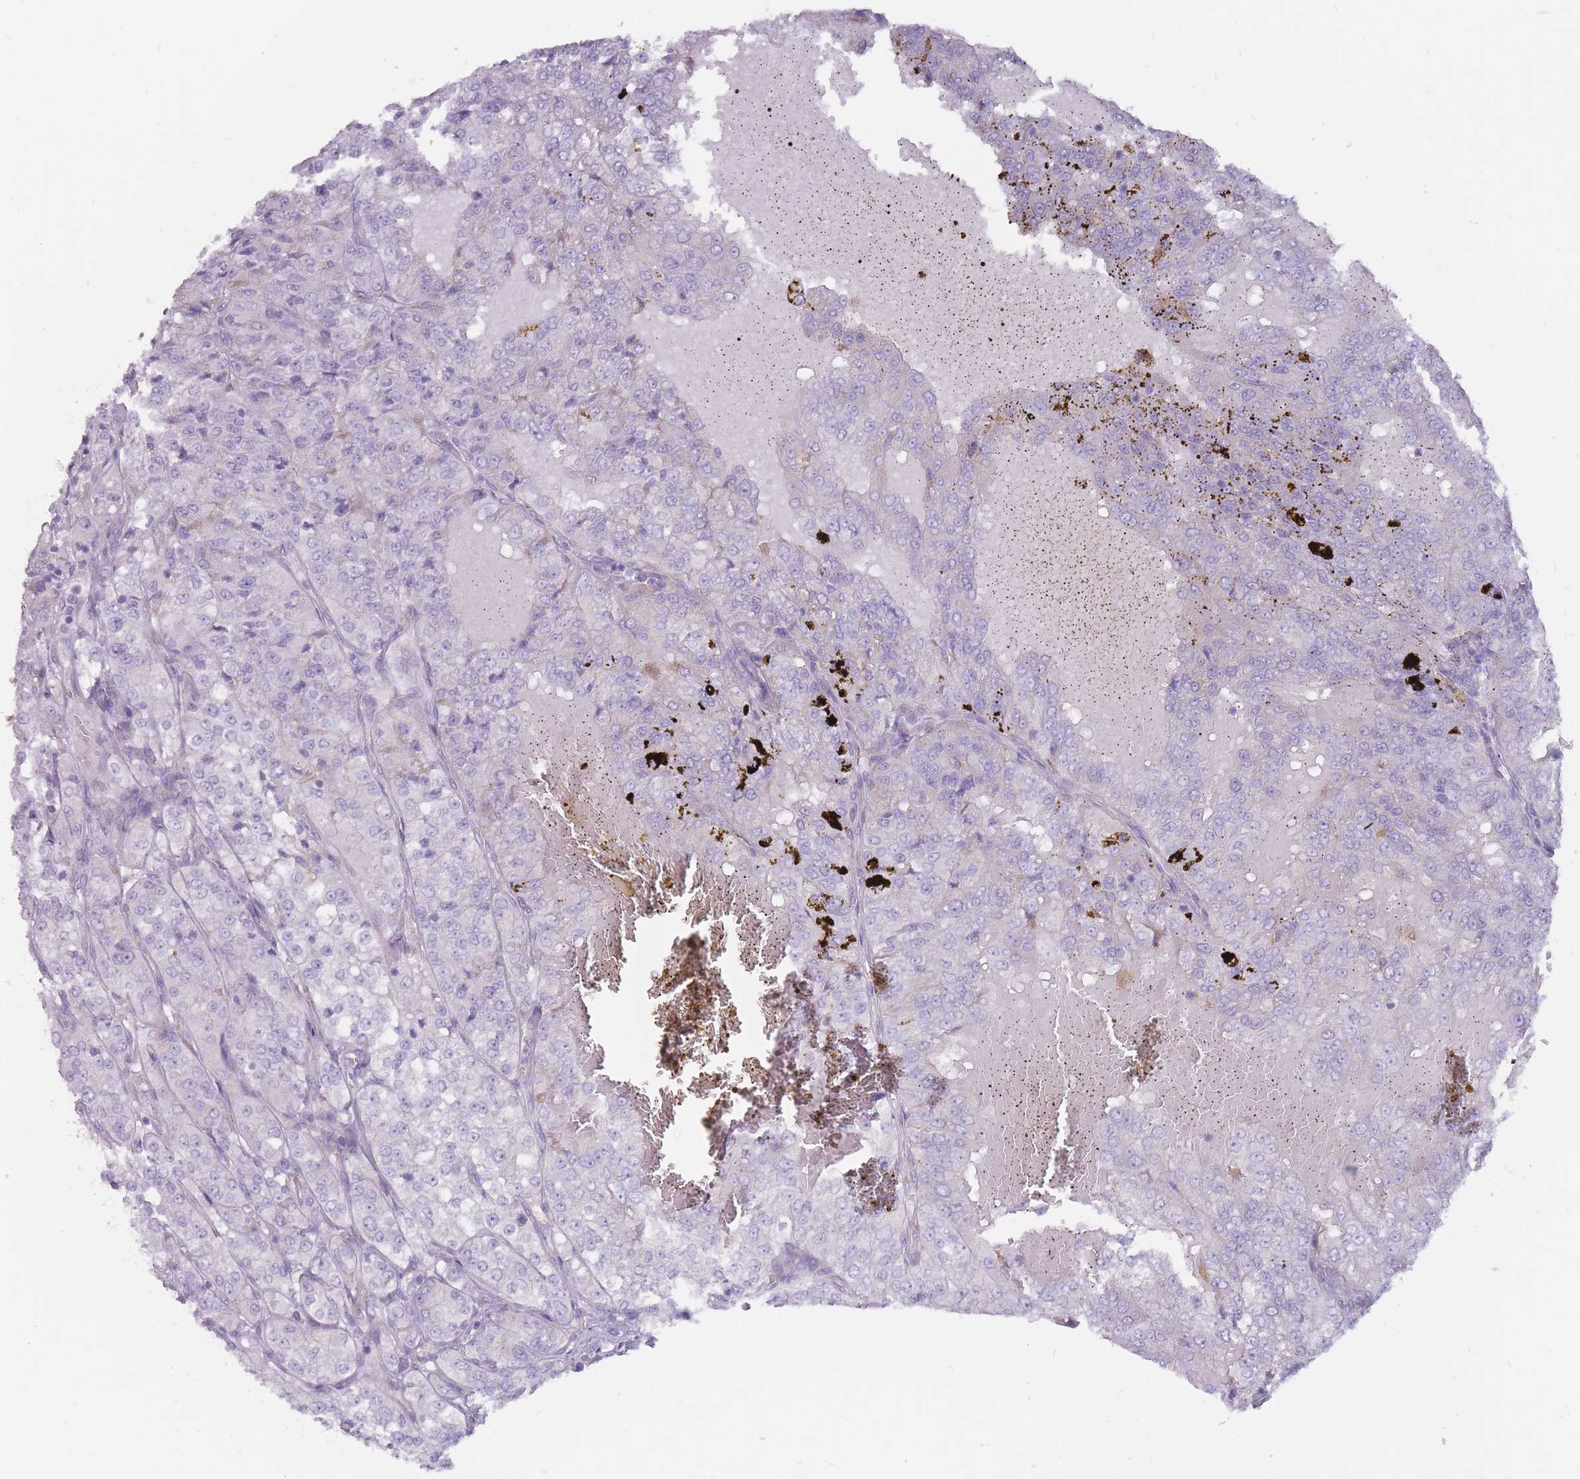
{"staining": {"intensity": "negative", "quantity": "none", "location": "none"}, "tissue": "renal cancer", "cell_type": "Tumor cells", "image_type": "cancer", "snomed": [{"axis": "morphology", "description": "Adenocarcinoma, NOS"}, {"axis": "topography", "description": "Kidney"}], "caption": "An immunohistochemistry histopathology image of renal cancer is shown. There is no staining in tumor cells of renal cancer.", "gene": "RPL18", "patient": {"sex": "female", "age": 63}}